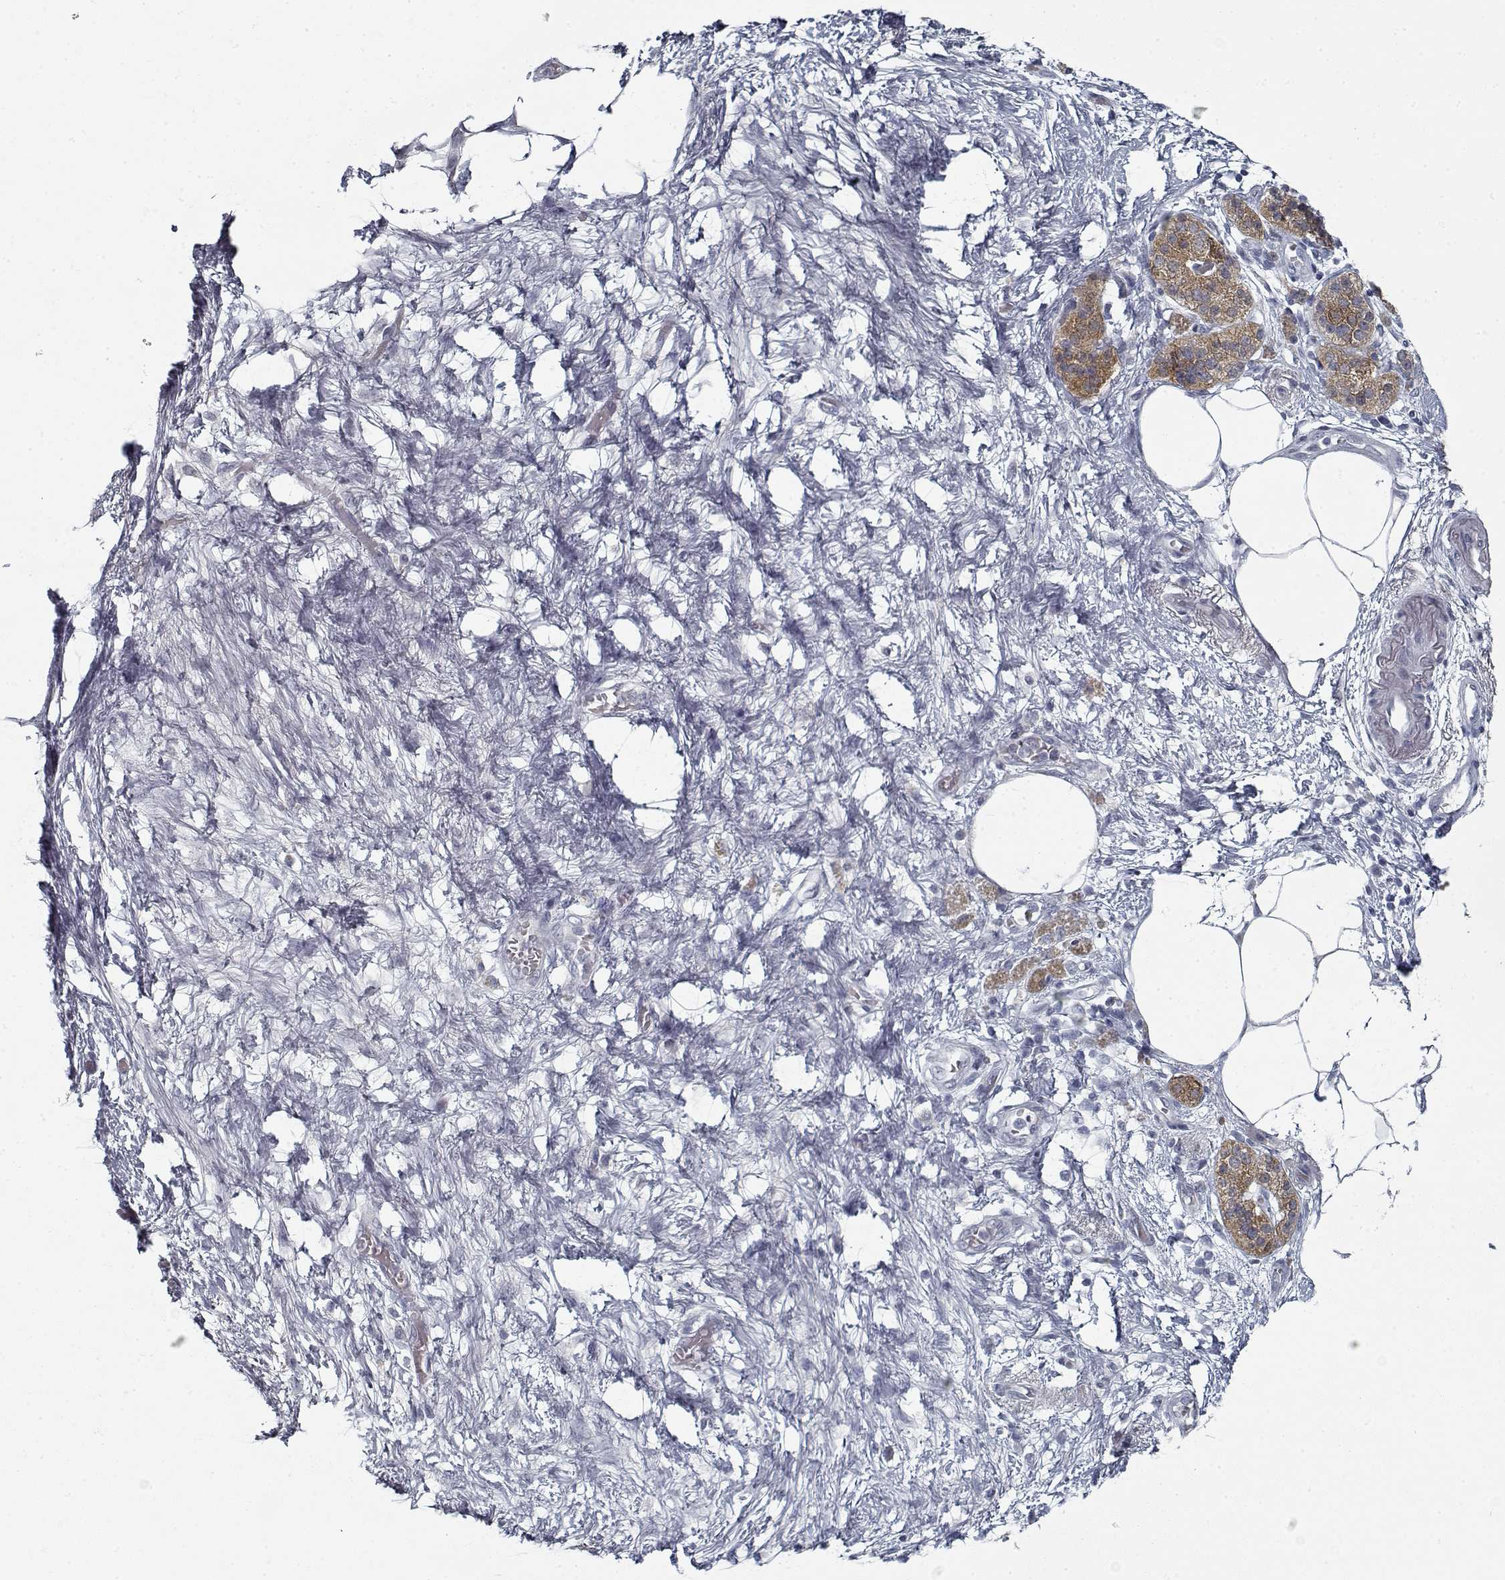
{"staining": {"intensity": "moderate", "quantity": "<25%", "location": "cytoplasmic/membranous"}, "tissue": "pancreatic cancer", "cell_type": "Tumor cells", "image_type": "cancer", "snomed": [{"axis": "morphology", "description": "Adenocarcinoma, NOS"}, {"axis": "topography", "description": "Pancreas"}], "caption": "Immunohistochemical staining of human adenocarcinoma (pancreatic) reveals moderate cytoplasmic/membranous protein expression in approximately <25% of tumor cells.", "gene": "GAD2", "patient": {"sex": "female", "age": 72}}